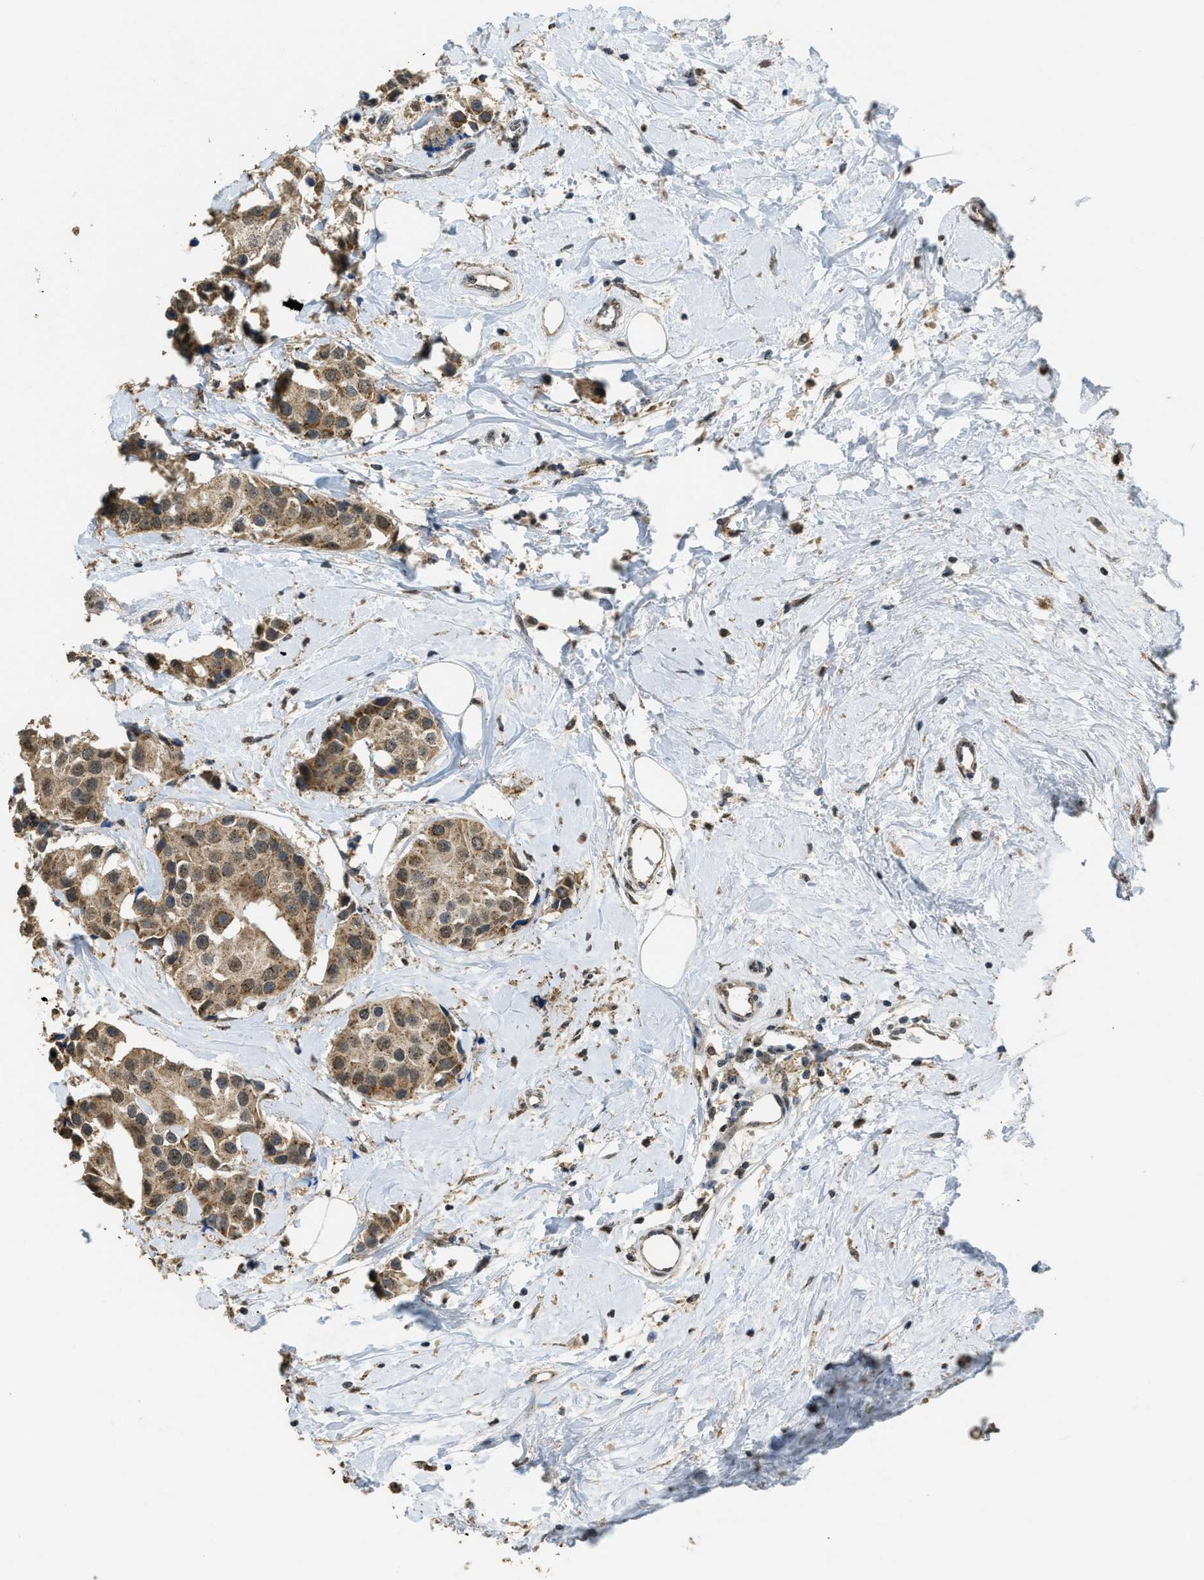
{"staining": {"intensity": "moderate", "quantity": ">75%", "location": "cytoplasmic/membranous"}, "tissue": "breast cancer", "cell_type": "Tumor cells", "image_type": "cancer", "snomed": [{"axis": "morphology", "description": "Normal tissue, NOS"}, {"axis": "morphology", "description": "Duct carcinoma"}, {"axis": "topography", "description": "Breast"}], "caption": "A high-resolution photomicrograph shows immunohistochemistry staining of infiltrating ductal carcinoma (breast), which displays moderate cytoplasmic/membranous positivity in approximately >75% of tumor cells.", "gene": "IPO7", "patient": {"sex": "female", "age": 39}}